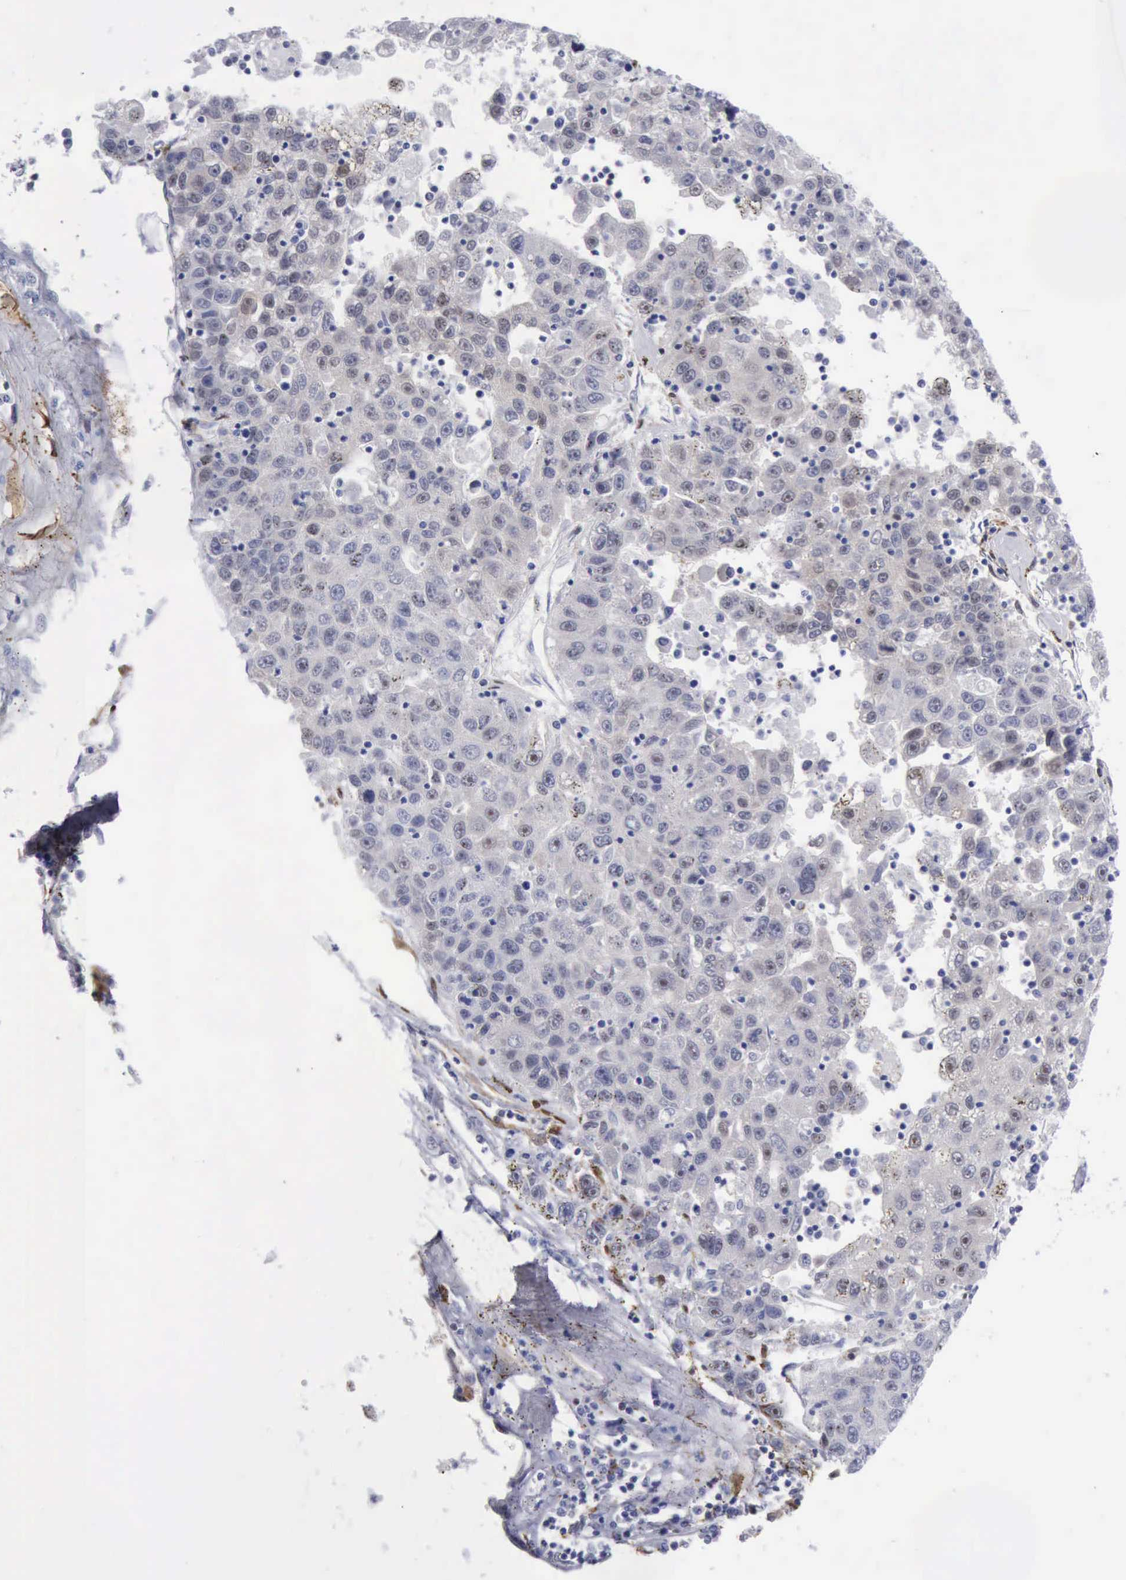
{"staining": {"intensity": "negative", "quantity": "none", "location": "none"}, "tissue": "liver cancer", "cell_type": "Tumor cells", "image_type": "cancer", "snomed": [{"axis": "morphology", "description": "Carcinoma, Hepatocellular, NOS"}, {"axis": "topography", "description": "Liver"}], "caption": "This is an immunohistochemistry (IHC) micrograph of human hepatocellular carcinoma (liver). There is no expression in tumor cells.", "gene": "FHL1", "patient": {"sex": "male", "age": 49}}